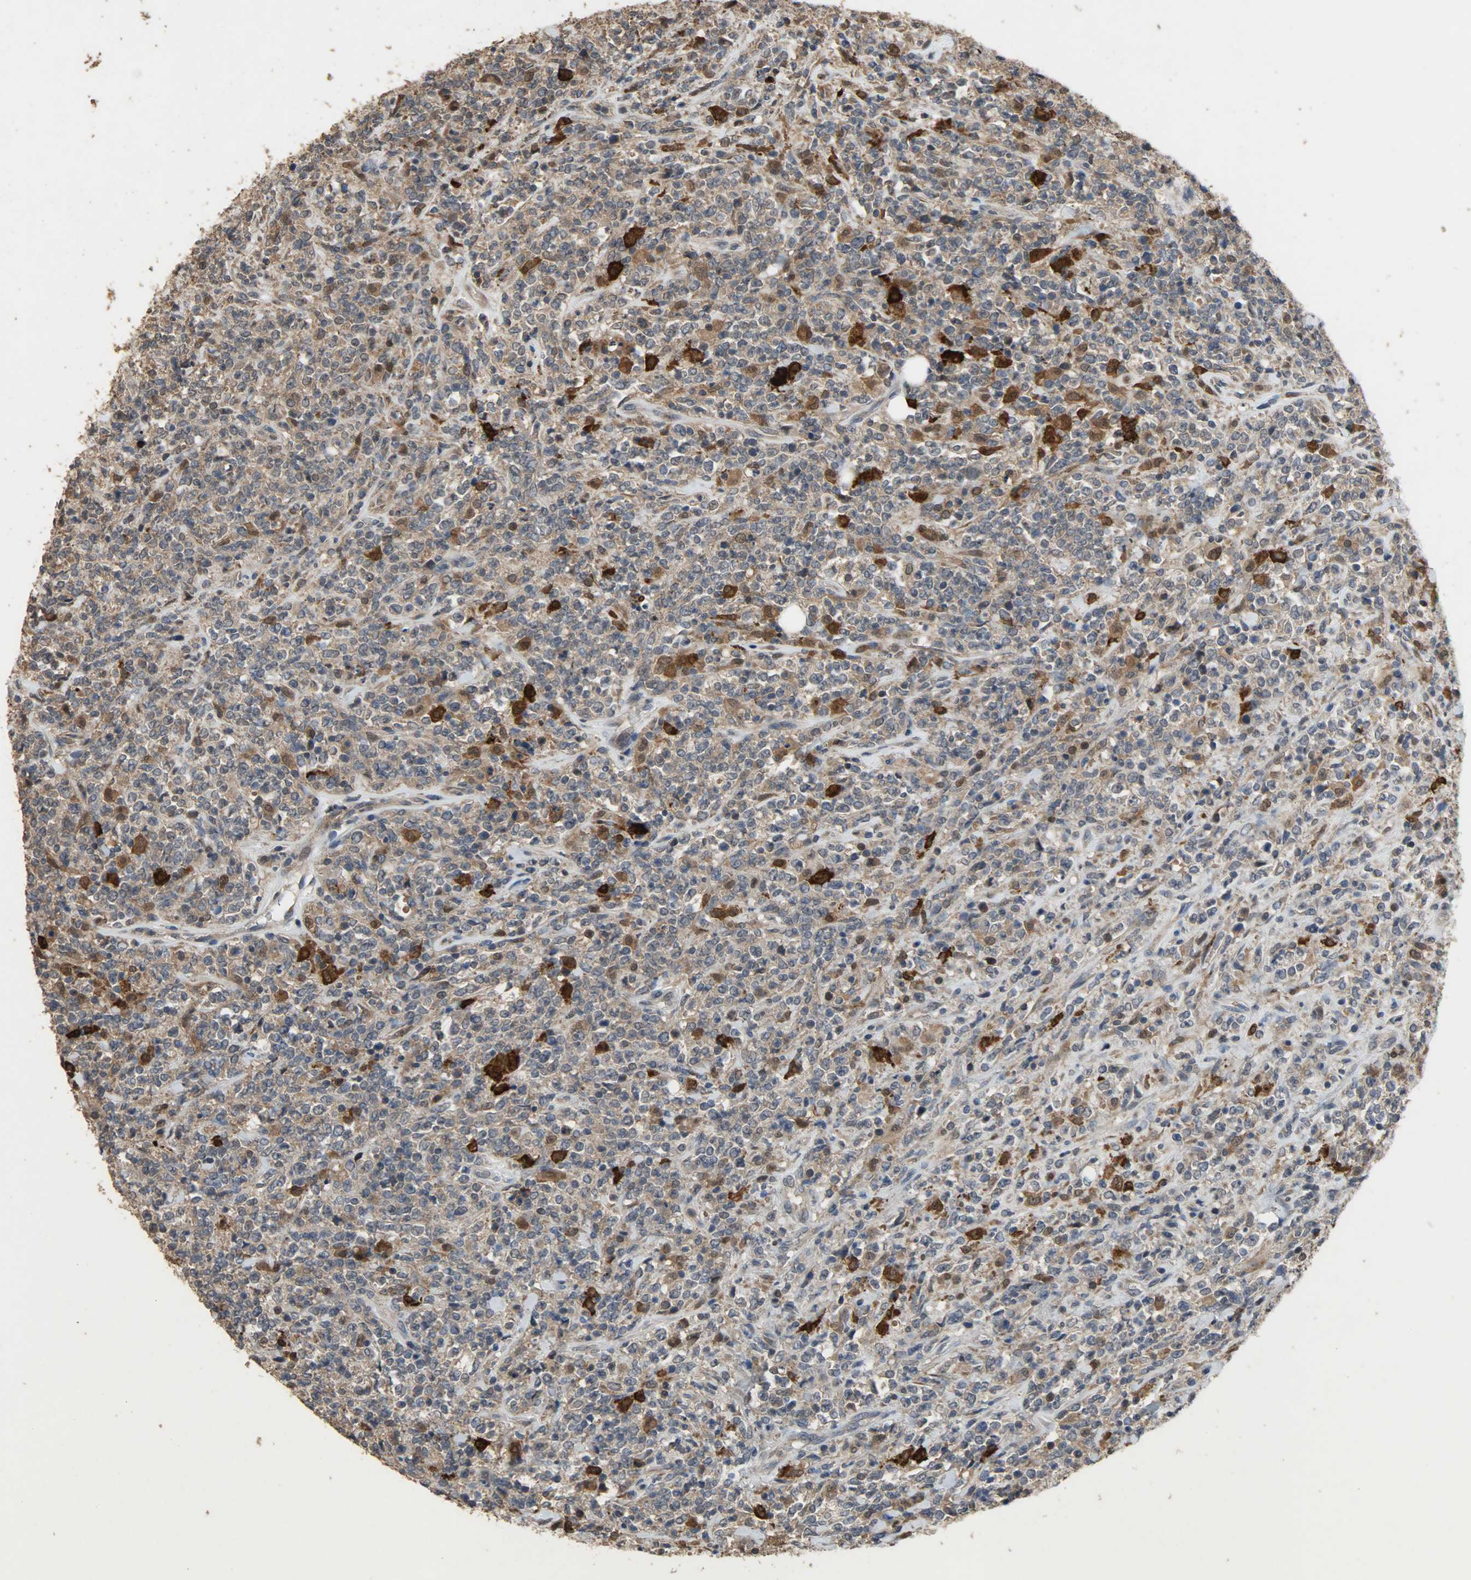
{"staining": {"intensity": "moderate", "quantity": ">75%", "location": "cytoplasmic/membranous"}, "tissue": "lymphoma", "cell_type": "Tumor cells", "image_type": "cancer", "snomed": [{"axis": "morphology", "description": "Malignant lymphoma, non-Hodgkin's type, High grade"}, {"axis": "topography", "description": "Soft tissue"}], "caption": "A medium amount of moderate cytoplasmic/membranous positivity is seen in approximately >75% of tumor cells in malignant lymphoma, non-Hodgkin's type (high-grade) tissue. (IHC, brightfield microscopy, high magnification).", "gene": "CDKN2C", "patient": {"sex": "male", "age": 18}}